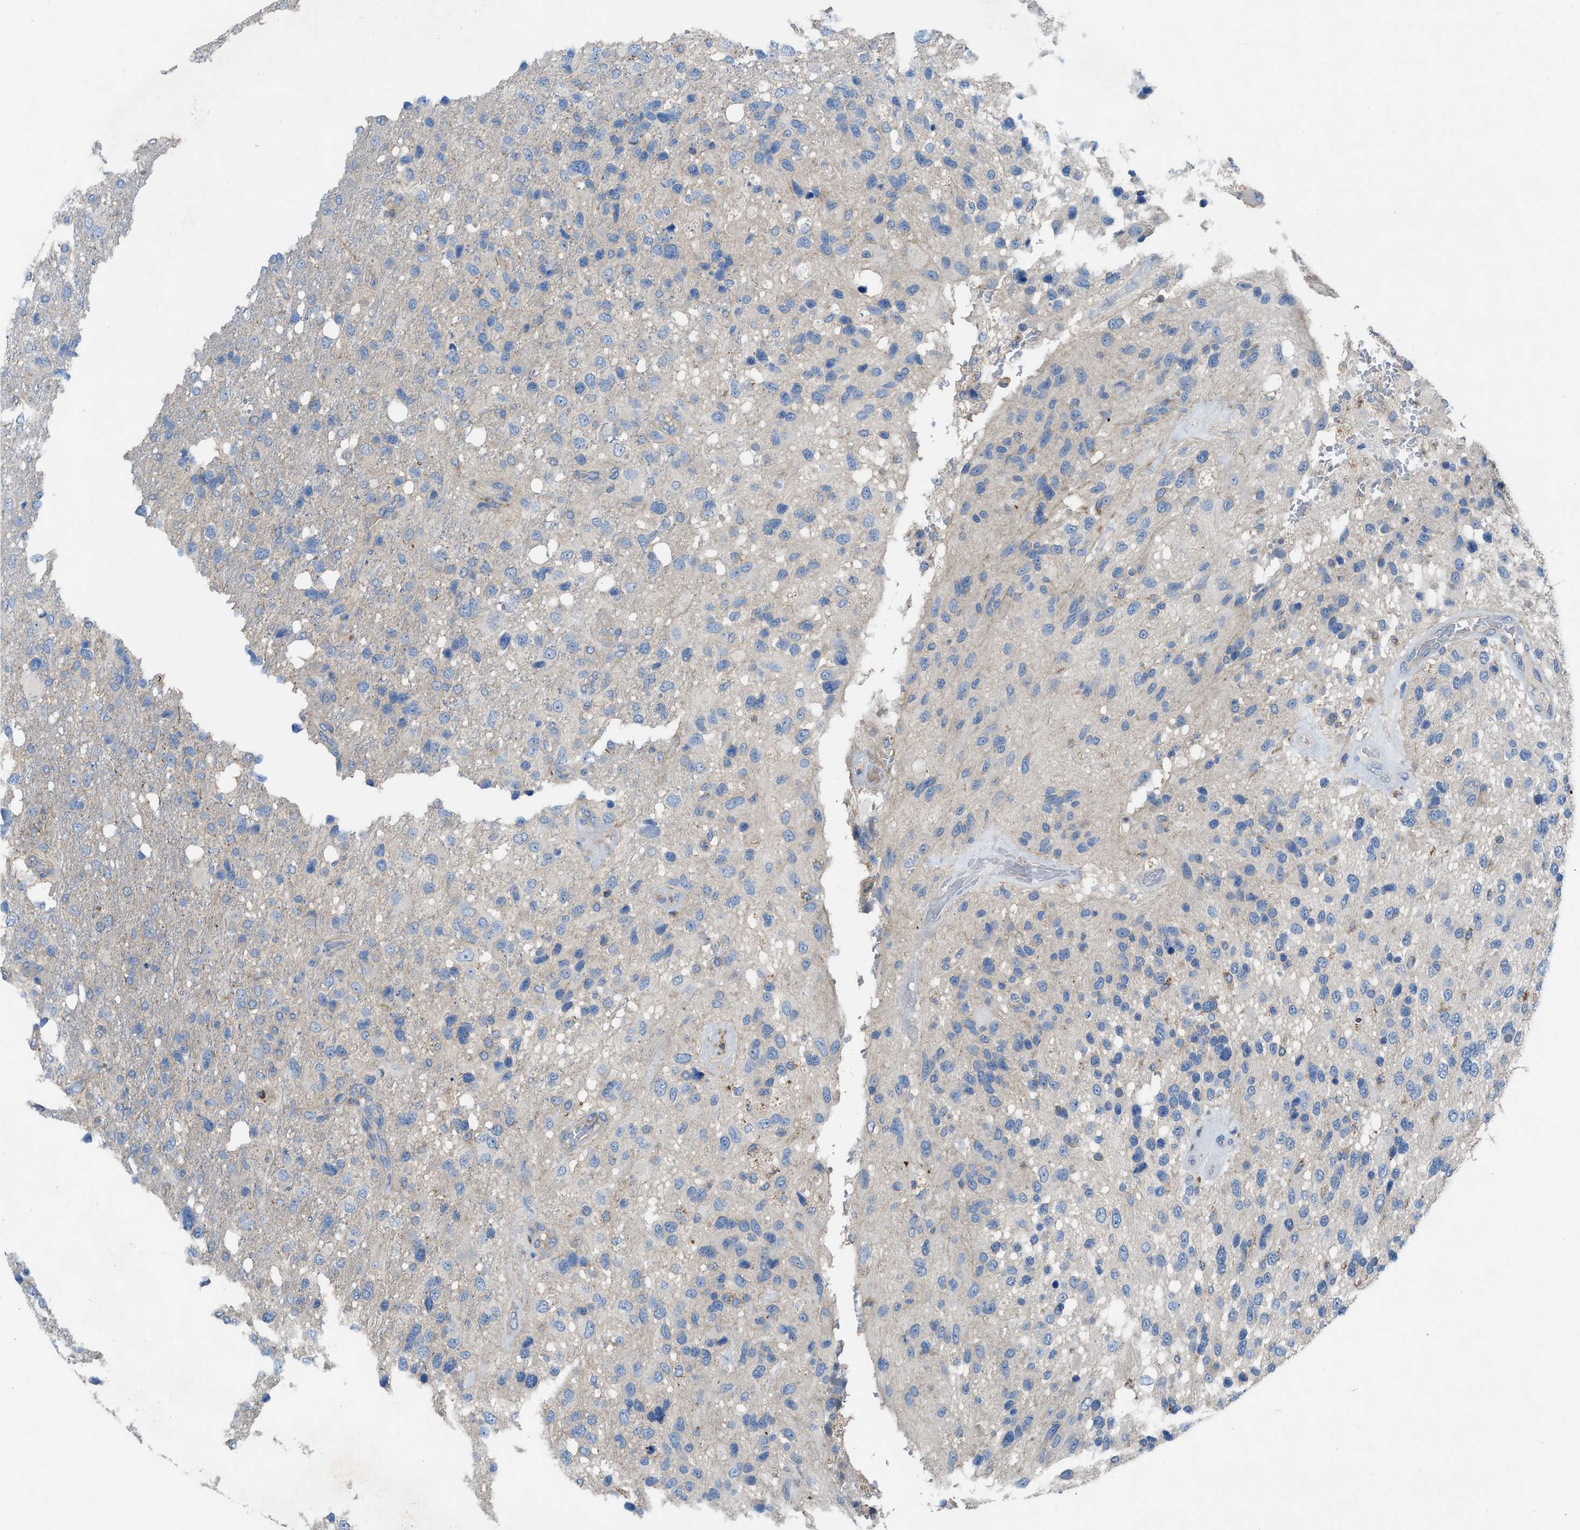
{"staining": {"intensity": "negative", "quantity": "none", "location": "none"}, "tissue": "glioma", "cell_type": "Tumor cells", "image_type": "cancer", "snomed": [{"axis": "morphology", "description": "Glioma, malignant, High grade"}, {"axis": "topography", "description": "Brain"}], "caption": "Tumor cells are negative for protein expression in human malignant glioma (high-grade). (DAB (3,3'-diaminobenzidine) IHC with hematoxylin counter stain).", "gene": "AOAH", "patient": {"sex": "female", "age": 58}}